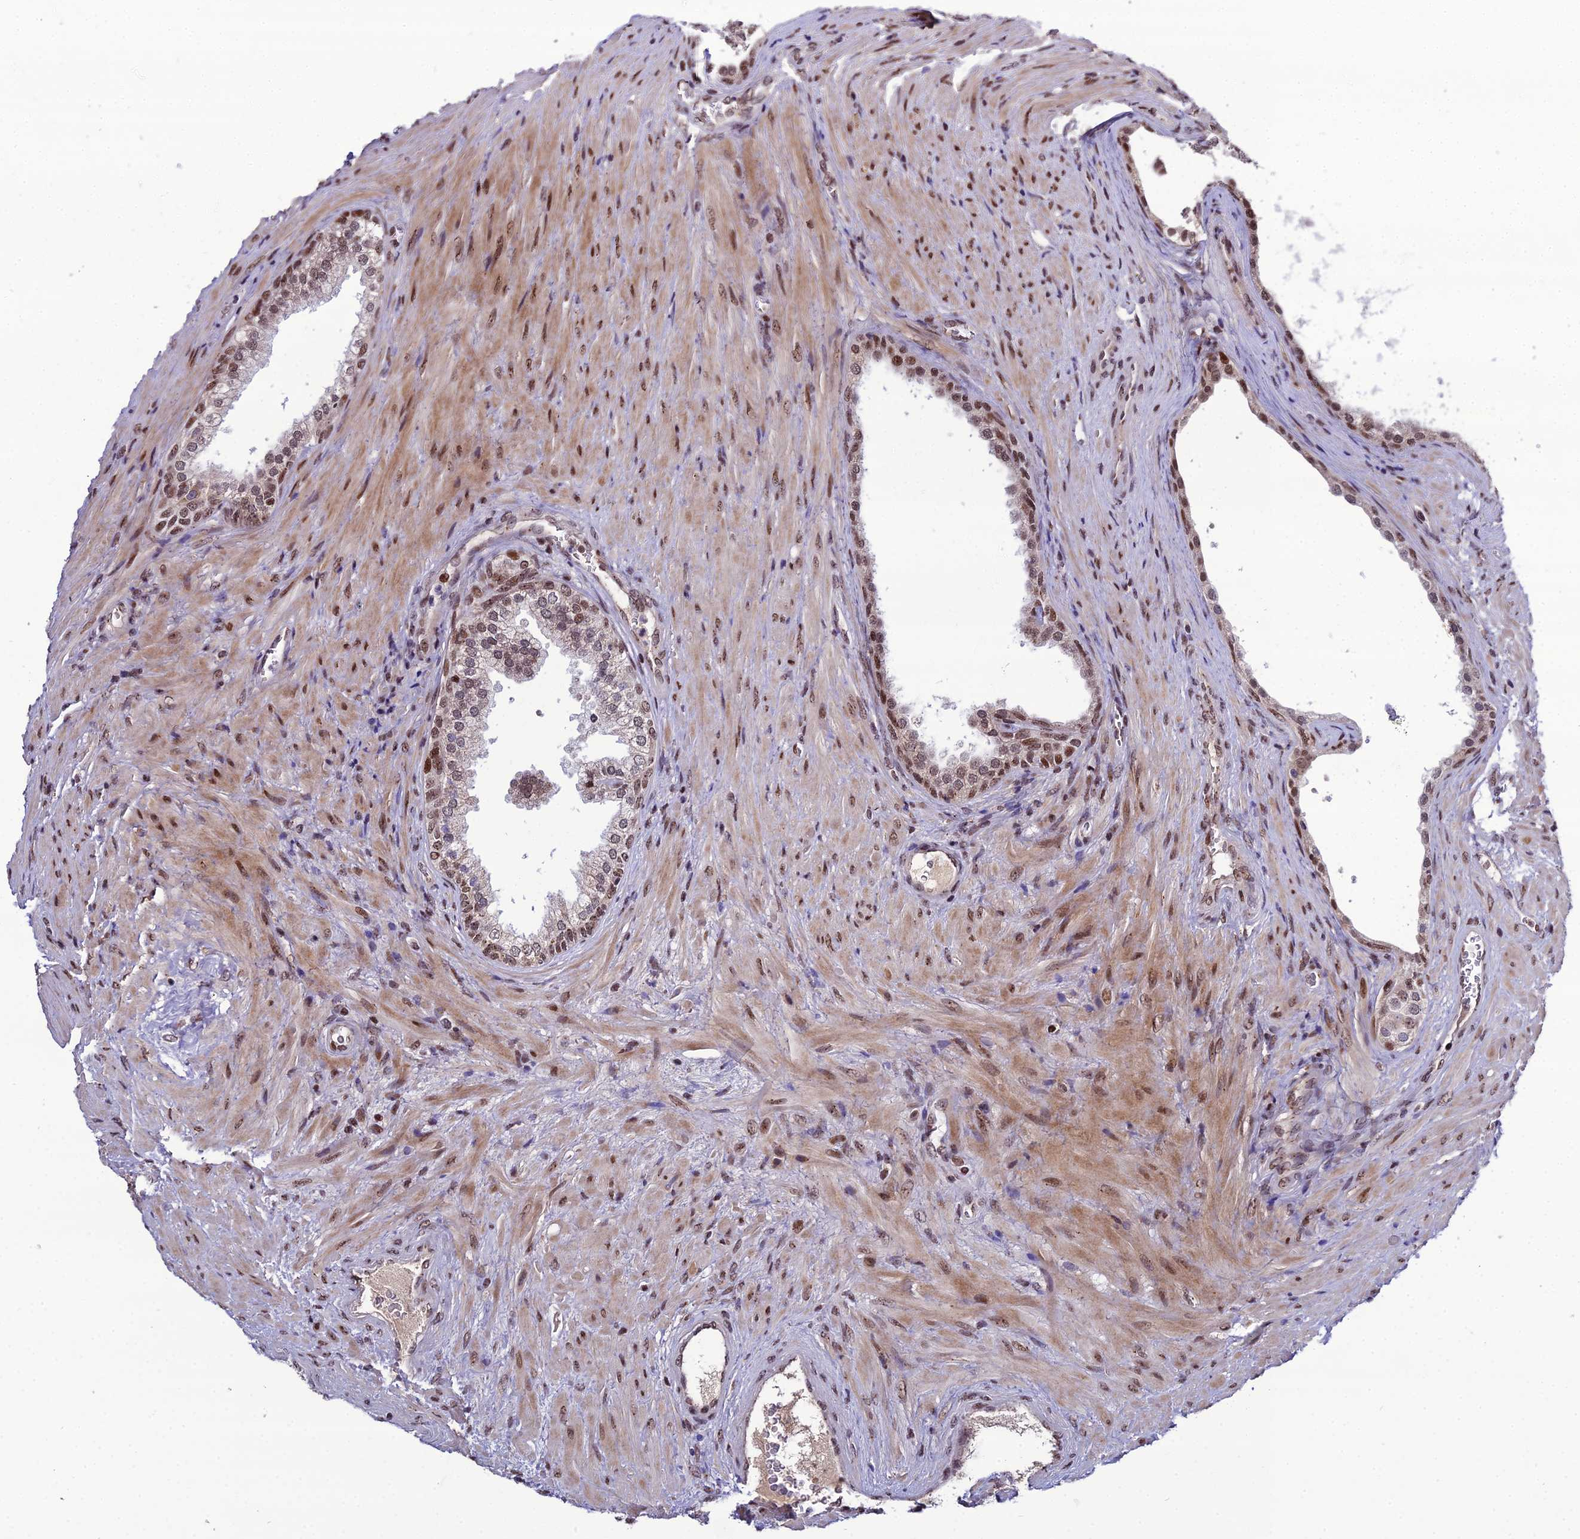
{"staining": {"intensity": "moderate", "quantity": "25%-75%", "location": "cytoplasmic/membranous,nuclear"}, "tissue": "prostate", "cell_type": "Glandular cells", "image_type": "normal", "snomed": [{"axis": "morphology", "description": "Normal tissue, NOS"}, {"axis": "topography", "description": "Prostate"}], "caption": "Immunohistochemistry (IHC) staining of benign prostate, which displays medium levels of moderate cytoplasmic/membranous,nuclear expression in about 25%-75% of glandular cells indicating moderate cytoplasmic/membranous,nuclear protein staining. The staining was performed using DAB (brown) for protein detection and nuclei were counterstained in hematoxylin (blue).", "gene": "ARL2", "patient": {"sex": "male", "age": 76}}